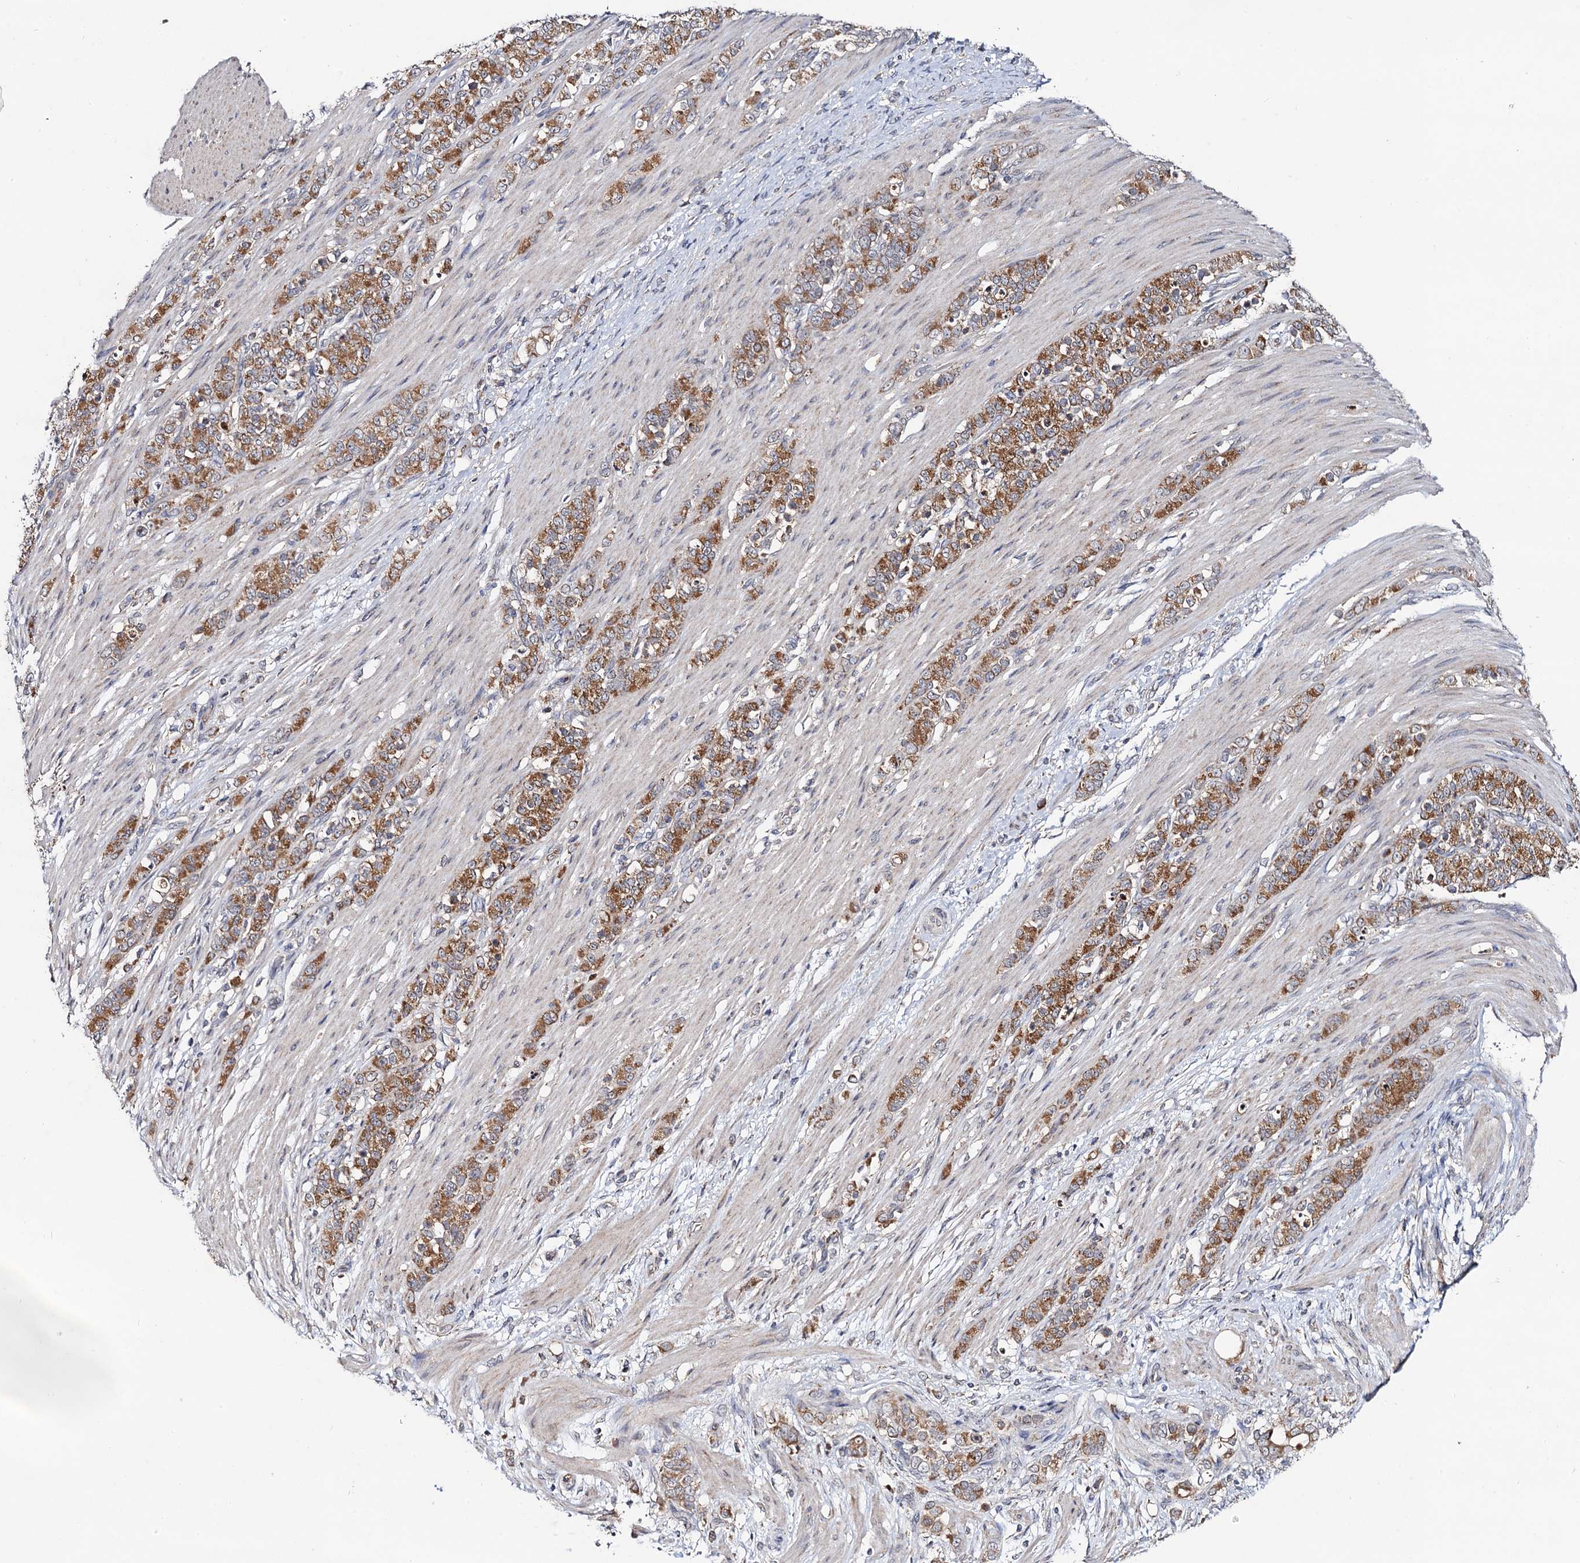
{"staining": {"intensity": "moderate", "quantity": ">75%", "location": "cytoplasmic/membranous"}, "tissue": "stomach cancer", "cell_type": "Tumor cells", "image_type": "cancer", "snomed": [{"axis": "morphology", "description": "Adenocarcinoma, NOS"}, {"axis": "topography", "description": "Stomach"}], "caption": "Stomach cancer stained for a protein reveals moderate cytoplasmic/membranous positivity in tumor cells. (IHC, brightfield microscopy, high magnification).", "gene": "VPS37D", "patient": {"sex": "female", "age": 79}}